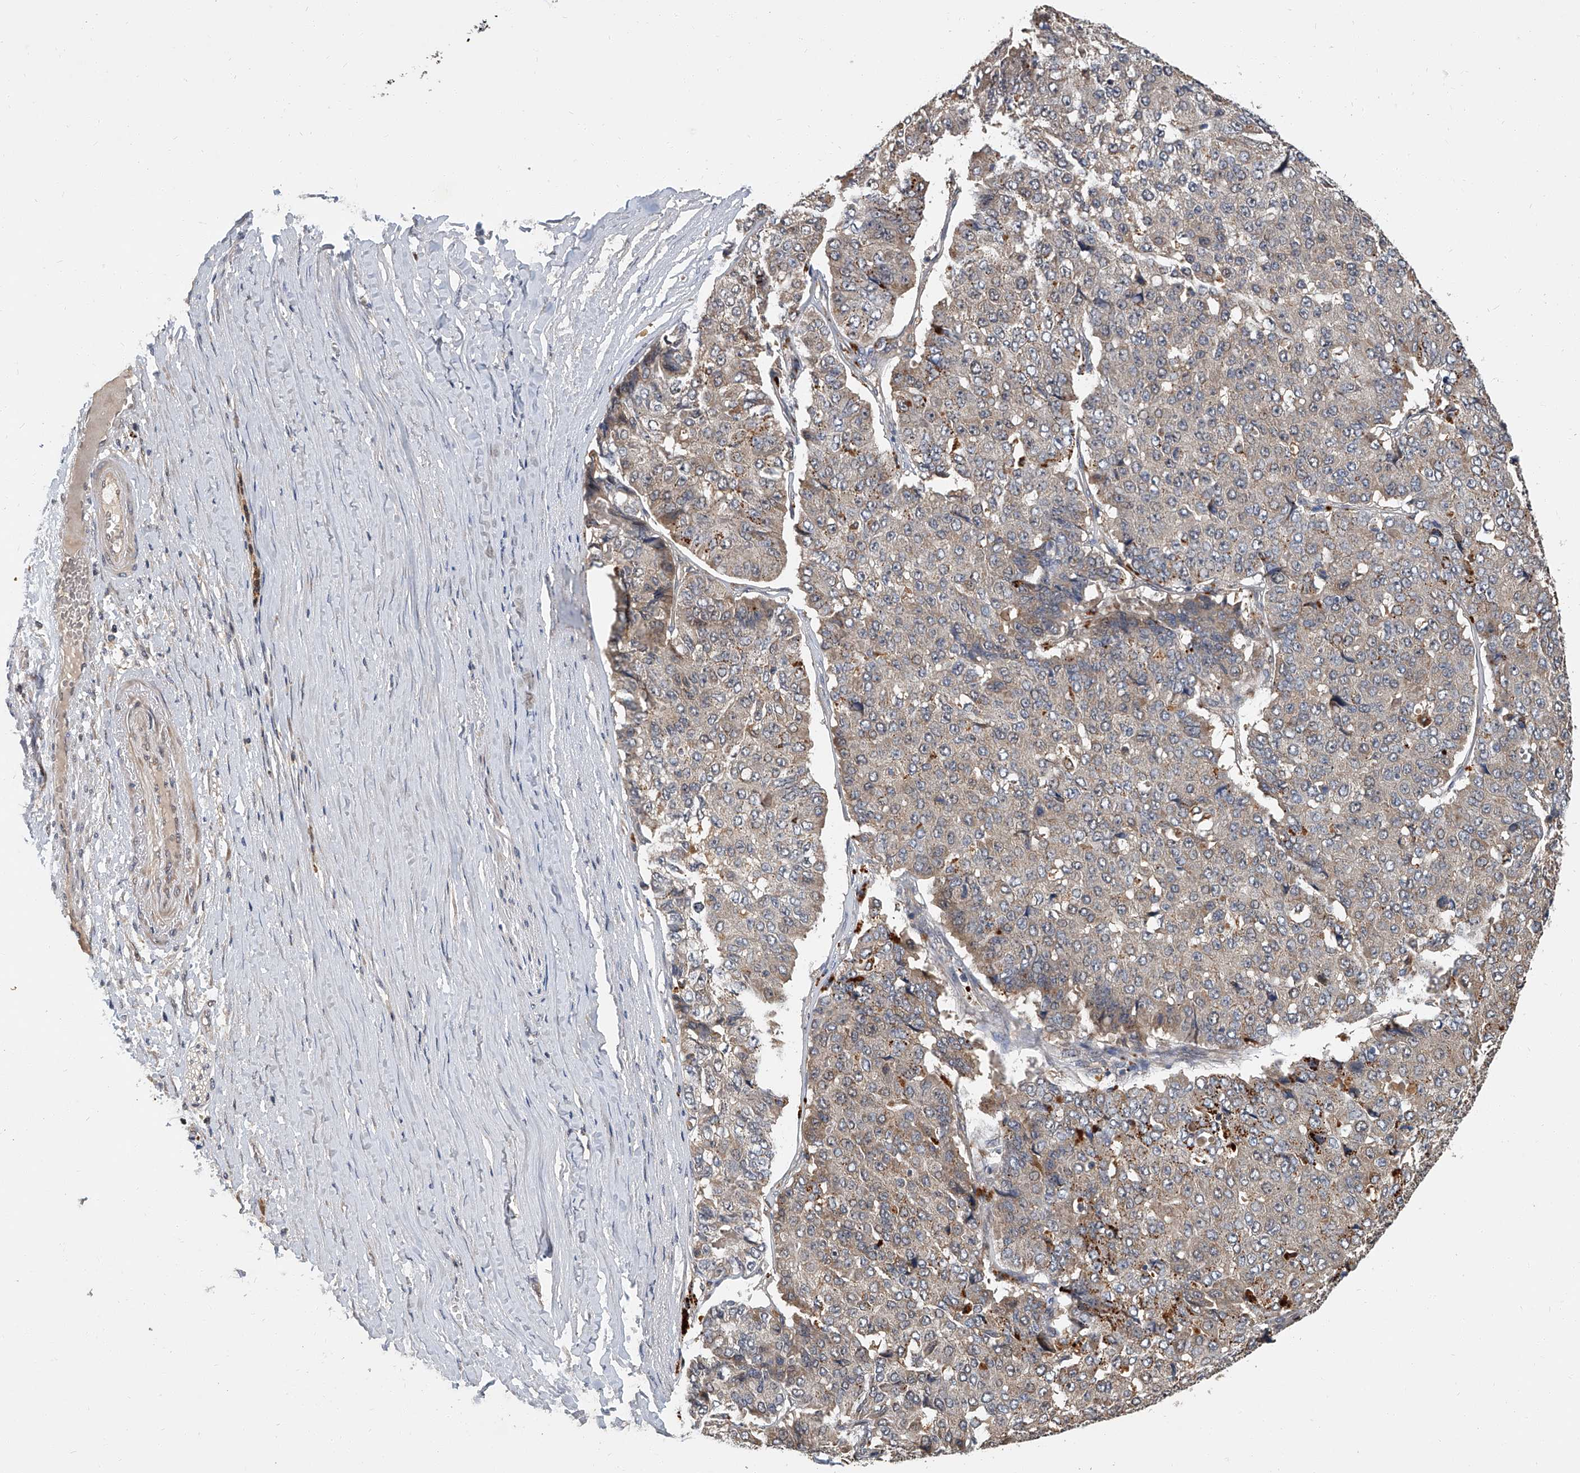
{"staining": {"intensity": "weak", "quantity": ">75%", "location": "cytoplasmic/membranous"}, "tissue": "pancreatic cancer", "cell_type": "Tumor cells", "image_type": "cancer", "snomed": [{"axis": "morphology", "description": "Adenocarcinoma, NOS"}, {"axis": "topography", "description": "Pancreas"}], "caption": "A histopathology image of pancreatic cancer (adenocarcinoma) stained for a protein shows weak cytoplasmic/membranous brown staining in tumor cells.", "gene": "JAG2", "patient": {"sex": "male", "age": 50}}